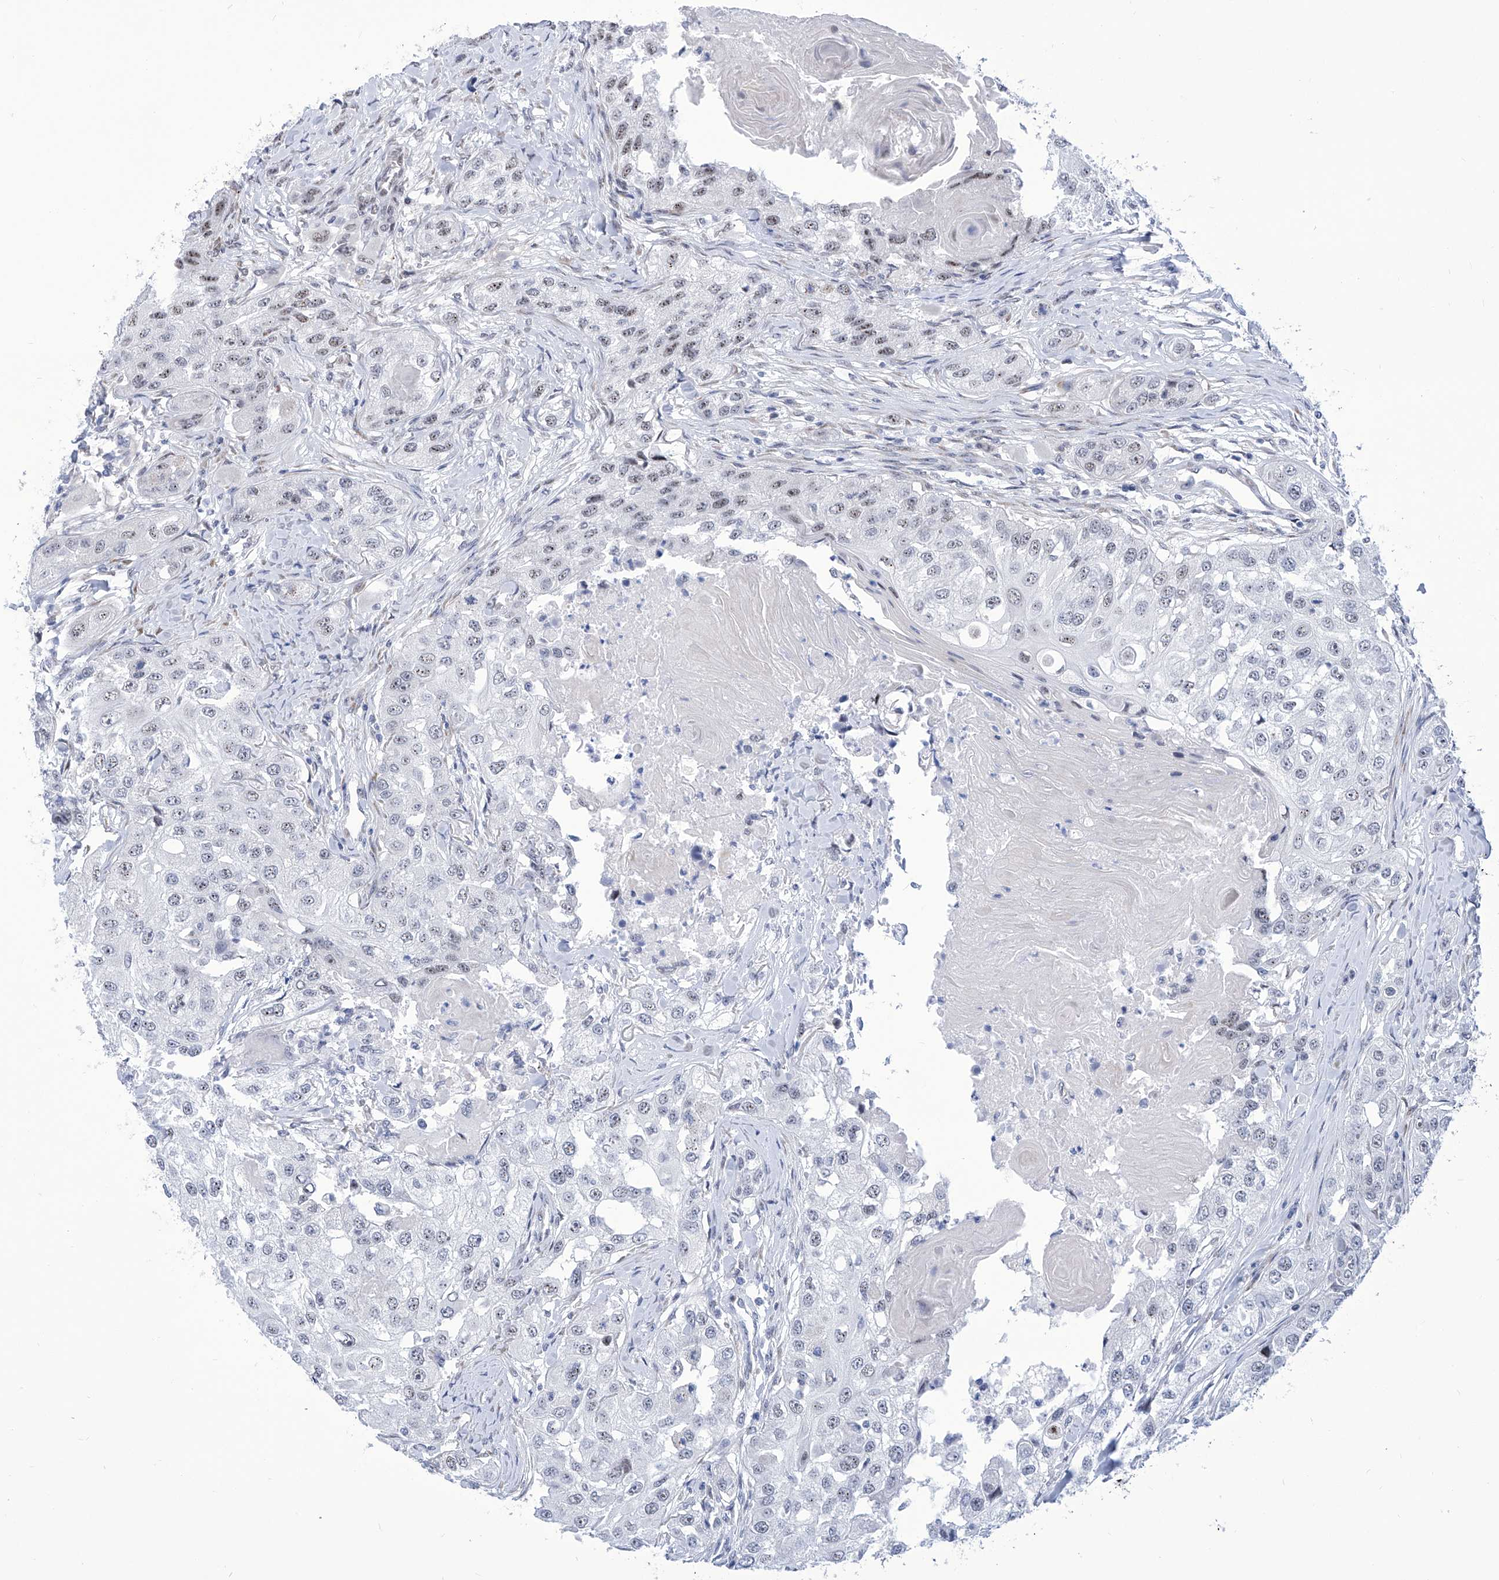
{"staining": {"intensity": "negative", "quantity": "none", "location": "none"}, "tissue": "head and neck cancer", "cell_type": "Tumor cells", "image_type": "cancer", "snomed": [{"axis": "morphology", "description": "Normal tissue, NOS"}, {"axis": "morphology", "description": "Squamous cell carcinoma, NOS"}, {"axis": "topography", "description": "Skeletal muscle"}, {"axis": "topography", "description": "Head-Neck"}], "caption": "Human head and neck squamous cell carcinoma stained for a protein using IHC shows no positivity in tumor cells.", "gene": "SART1", "patient": {"sex": "male", "age": 51}}